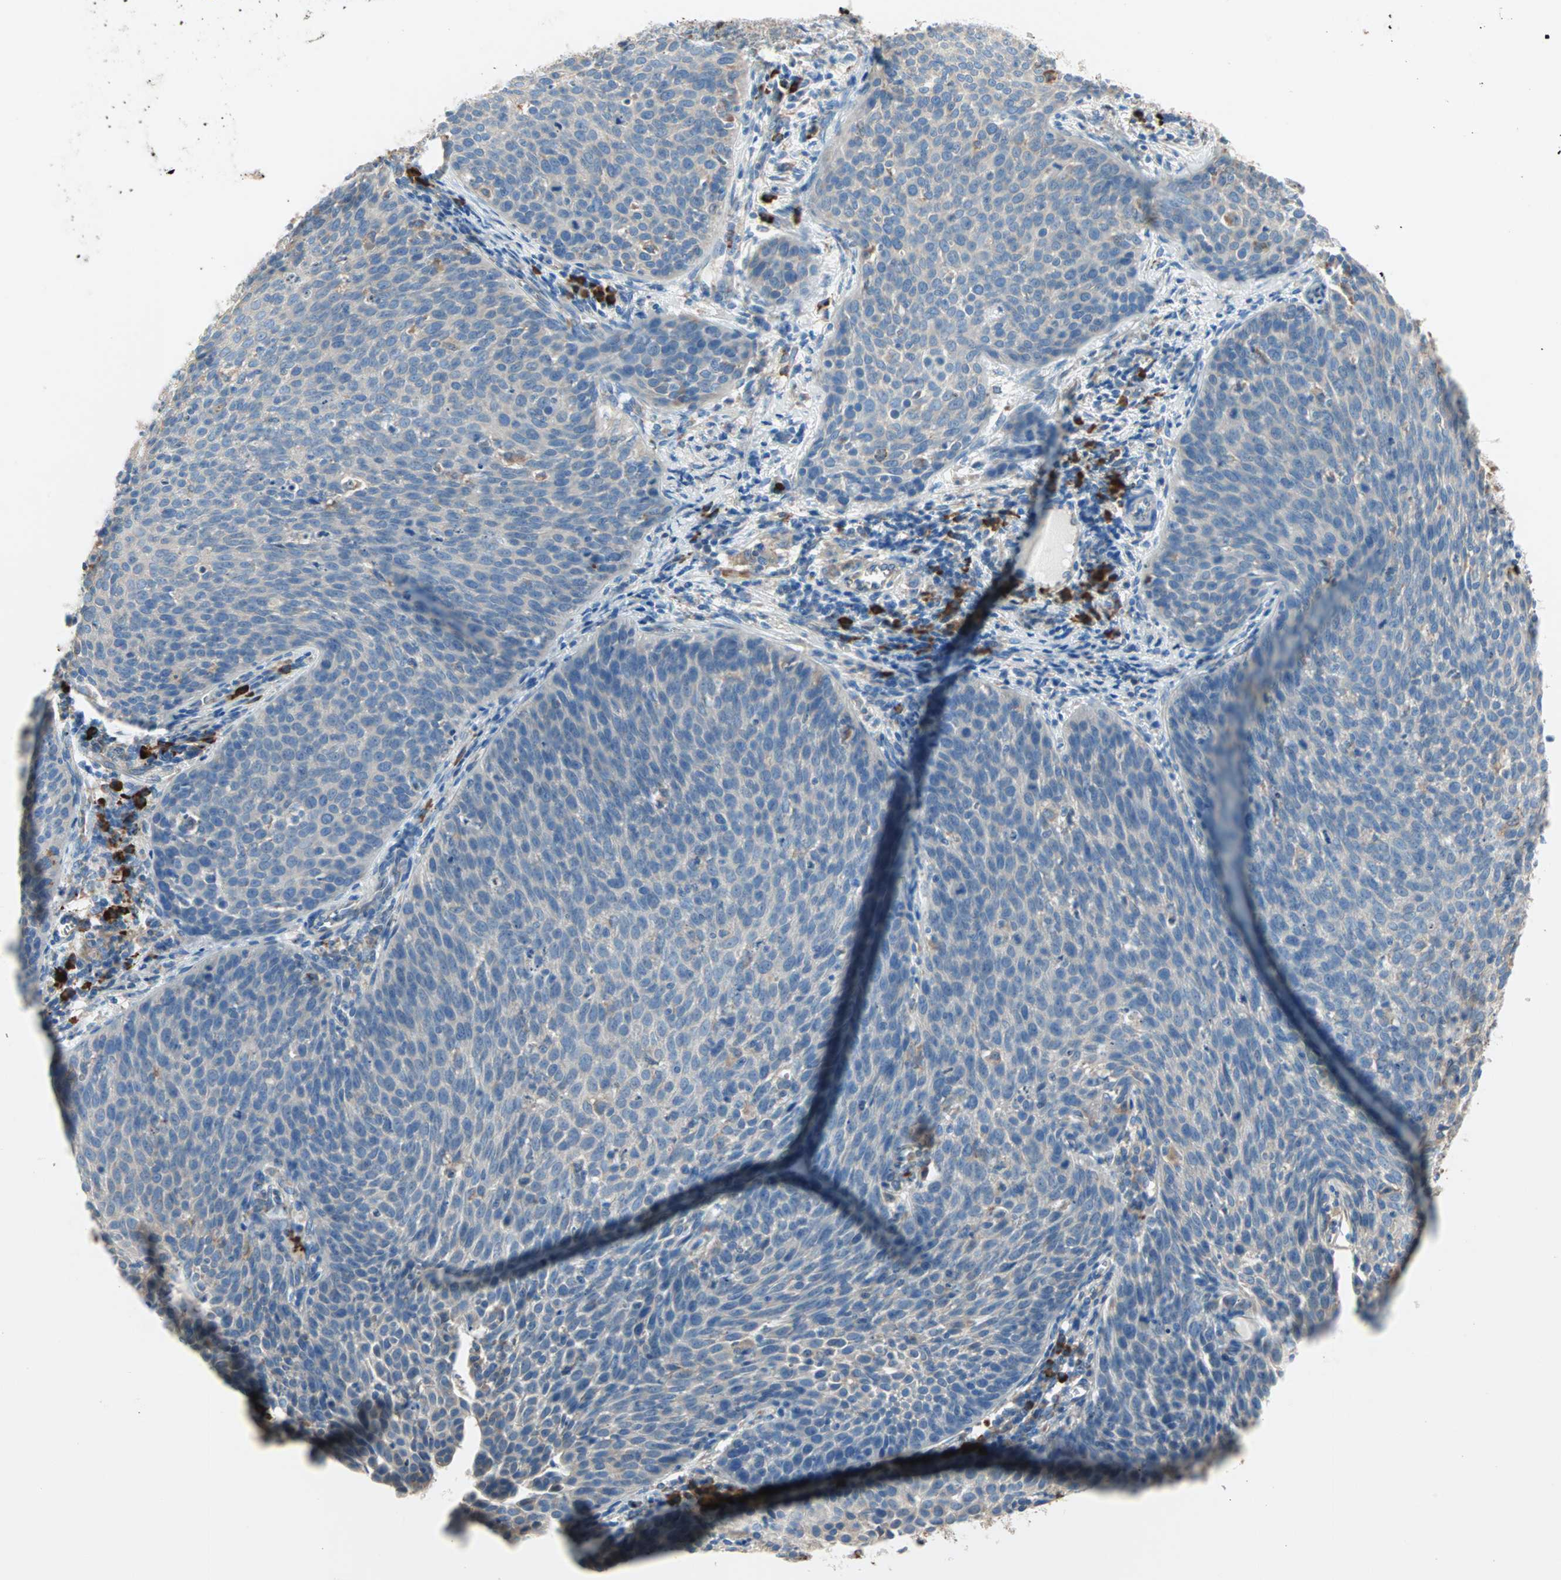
{"staining": {"intensity": "weak", "quantity": ">75%", "location": "cytoplasmic/membranous"}, "tissue": "cervical cancer", "cell_type": "Tumor cells", "image_type": "cancer", "snomed": [{"axis": "morphology", "description": "Squamous cell carcinoma, NOS"}, {"axis": "topography", "description": "Cervix"}], "caption": "Immunohistochemical staining of human cervical cancer (squamous cell carcinoma) exhibits low levels of weak cytoplasmic/membranous protein expression in approximately >75% of tumor cells. Nuclei are stained in blue.", "gene": "PLCXD1", "patient": {"sex": "female", "age": 38}}